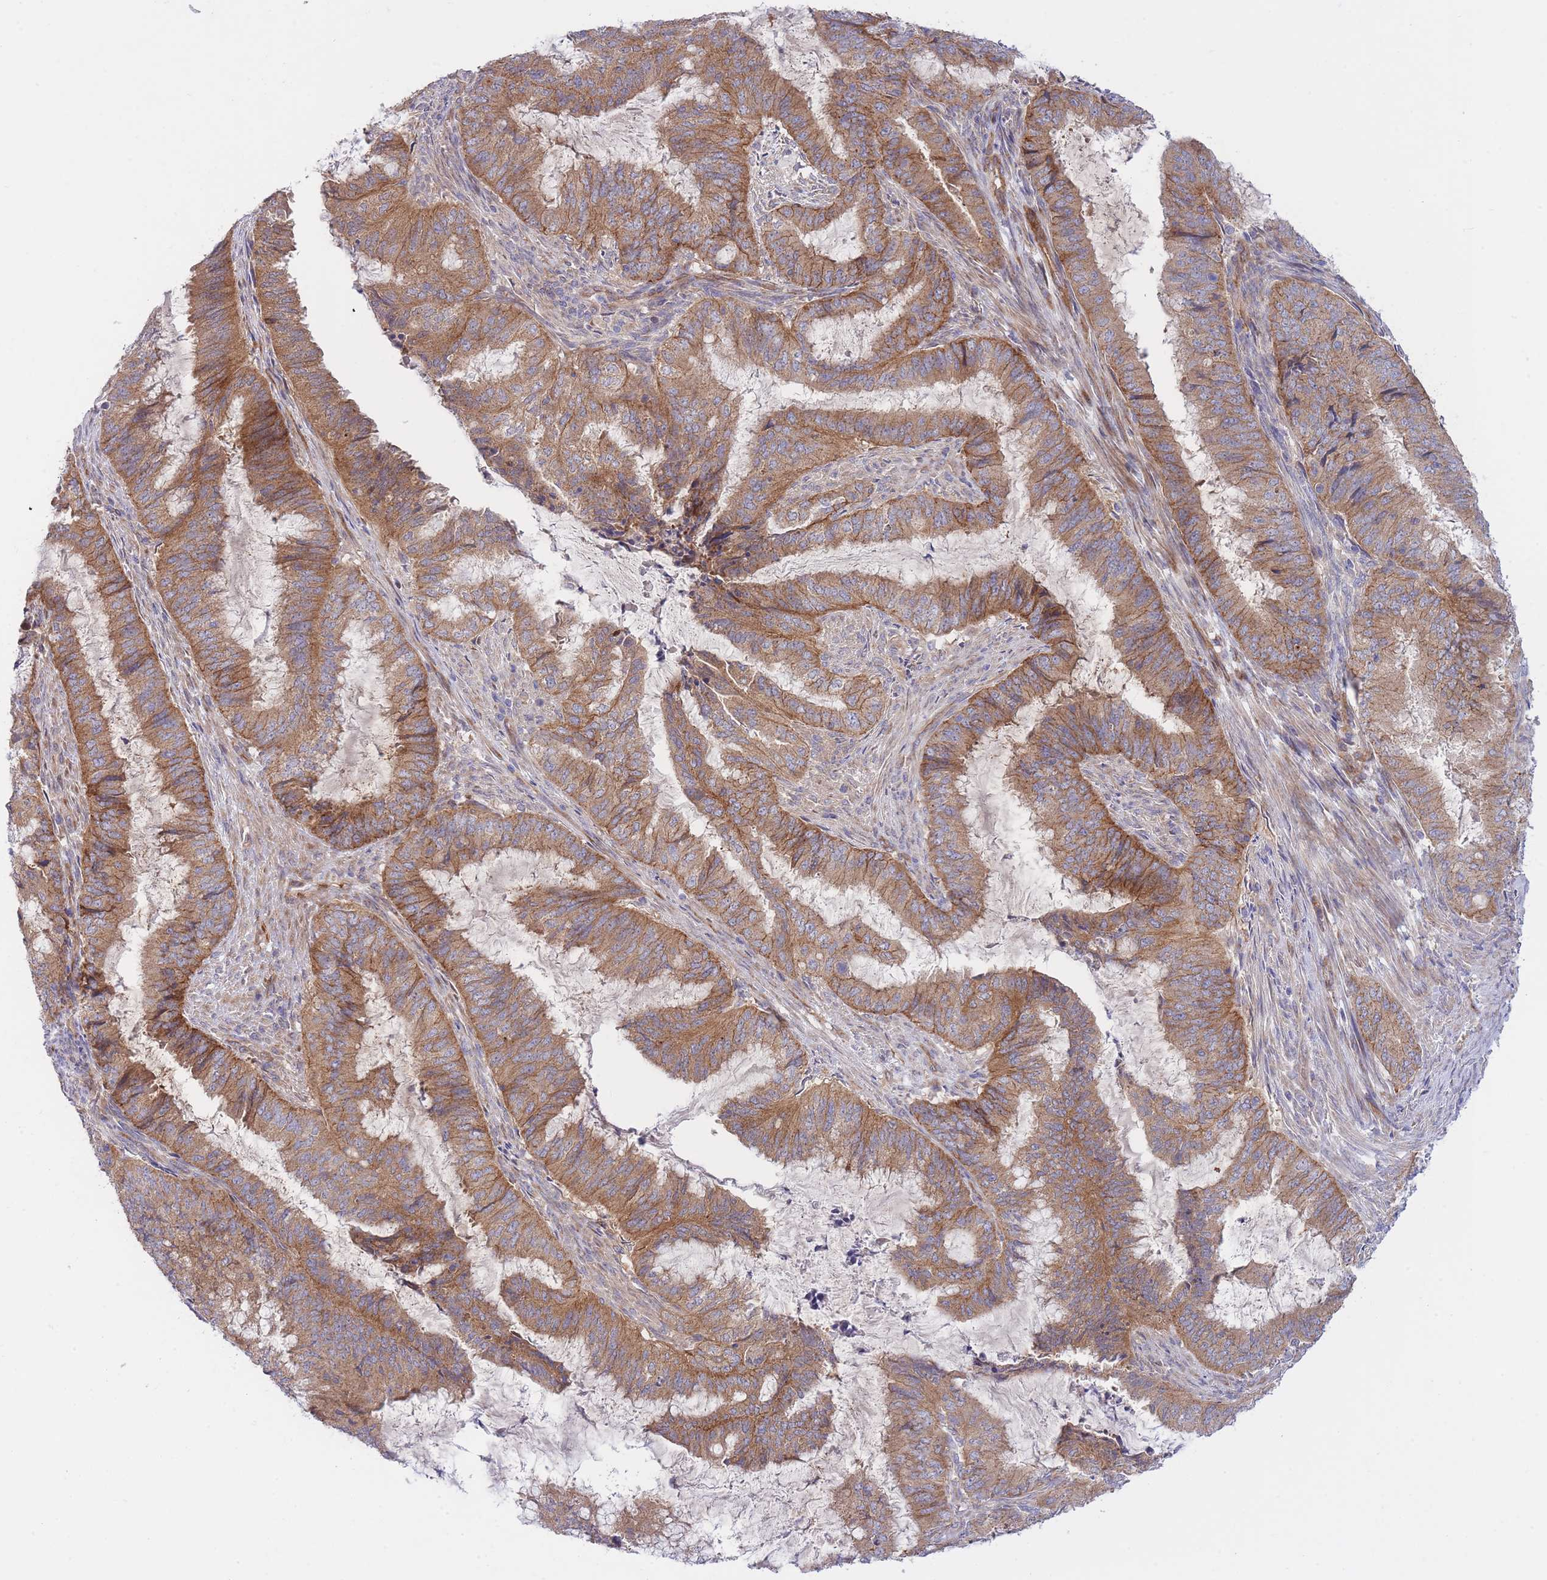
{"staining": {"intensity": "moderate", "quantity": ">75%", "location": "cytoplasmic/membranous"}, "tissue": "endometrial cancer", "cell_type": "Tumor cells", "image_type": "cancer", "snomed": [{"axis": "morphology", "description": "Adenocarcinoma, NOS"}, {"axis": "topography", "description": "Endometrium"}], "caption": "Immunohistochemical staining of human endometrial adenocarcinoma demonstrates medium levels of moderate cytoplasmic/membranous positivity in about >75% of tumor cells.", "gene": "CHAC1", "patient": {"sex": "female", "age": 51}}